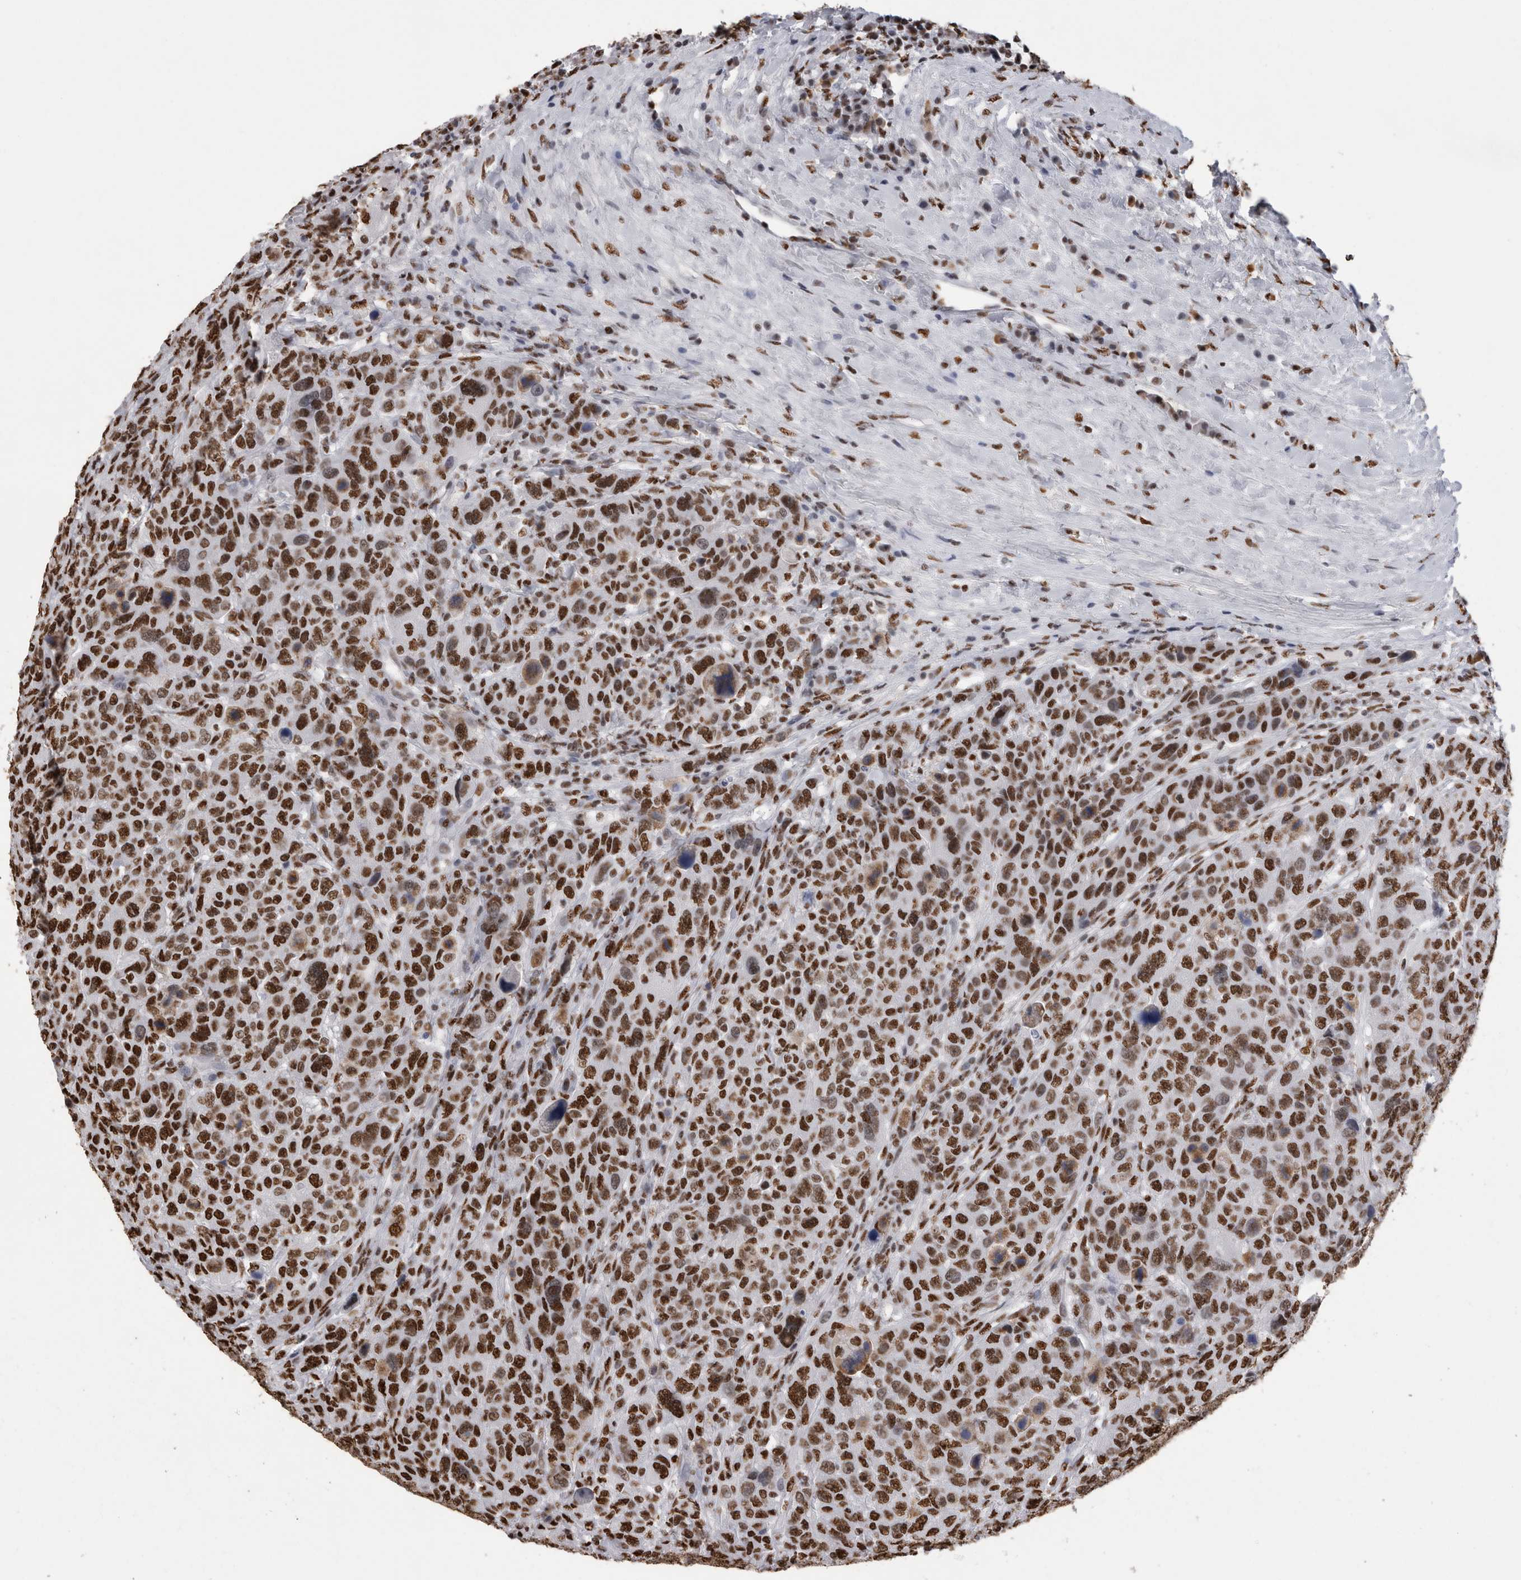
{"staining": {"intensity": "strong", "quantity": ">75%", "location": "nuclear"}, "tissue": "breast cancer", "cell_type": "Tumor cells", "image_type": "cancer", "snomed": [{"axis": "morphology", "description": "Duct carcinoma"}, {"axis": "topography", "description": "Breast"}], "caption": "Infiltrating ductal carcinoma (breast) was stained to show a protein in brown. There is high levels of strong nuclear expression in approximately >75% of tumor cells.", "gene": "ALPK3", "patient": {"sex": "female", "age": 37}}